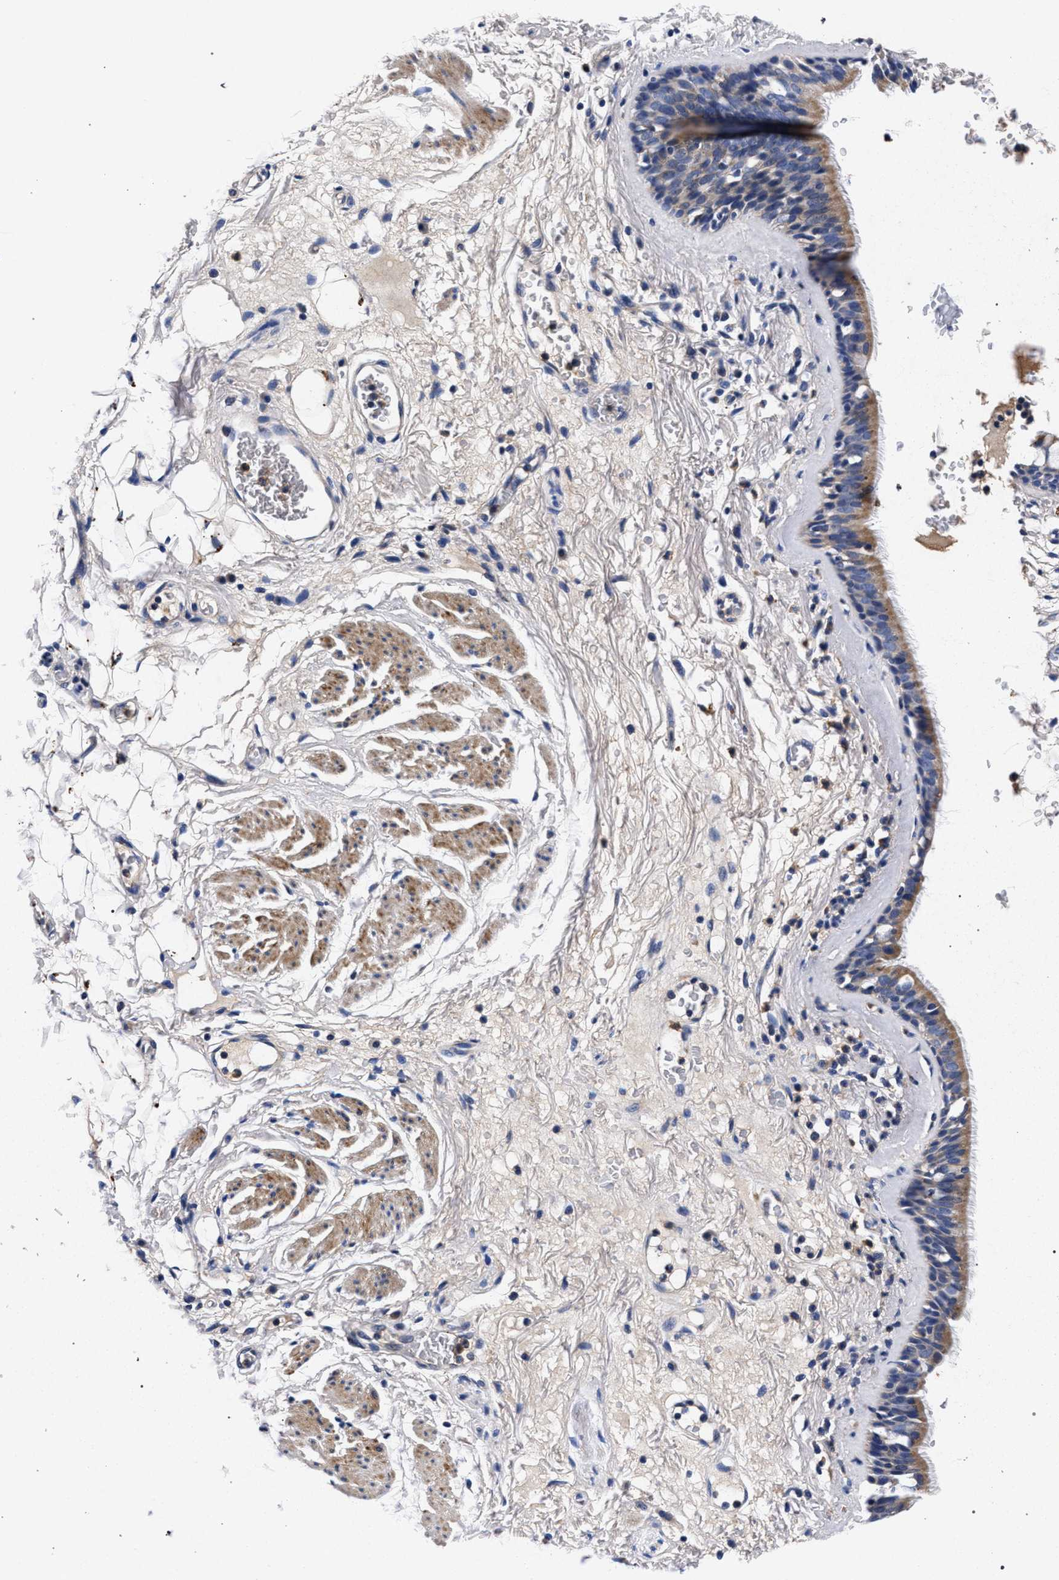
{"staining": {"intensity": "weak", "quantity": ">75%", "location": "cytoplasmic/membranous"}, "tissue": "bronchus", "cell_type": "Respiratory epithelial cells", "image_type": "normal", "snomed": [{"axis": "morphology", "description": "Normal tissue, NOS"}, {"axis": "topography", "description": "Cartilage tissue"}], "caption": "This photomicrograph shows benign bronchus stained with IHC to label a protein in brown. The cytoplasmic/membranous of respiratory epithelial cells show weak positivity for the protein. Nuclei are counter-stained blue.", "gene": "HSD17B14", "patient": {"sex": "female", "age": 63}}